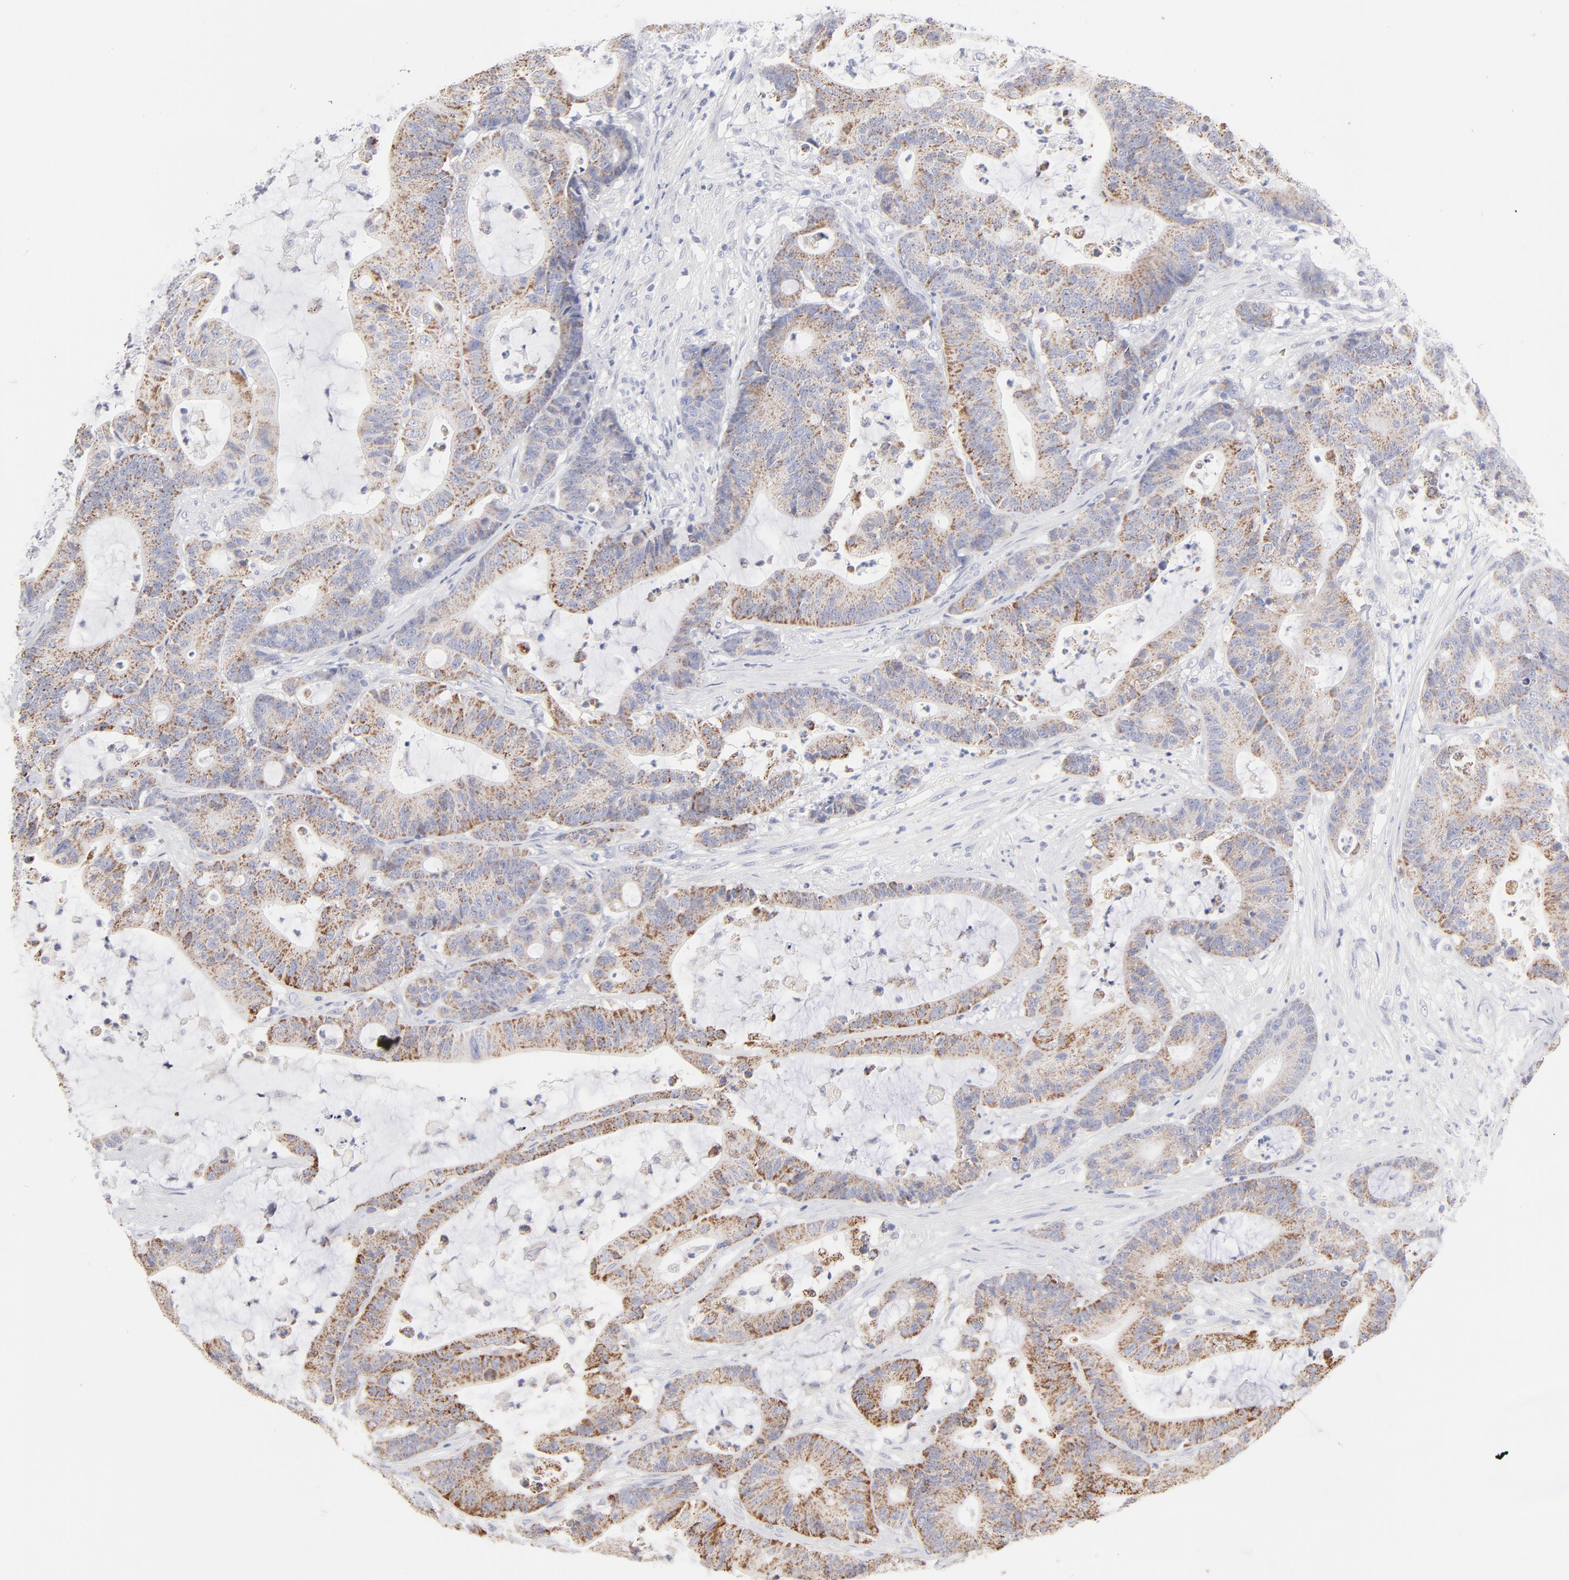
{"staining": {"intensity": "weak", "quantity": ">75%", "location": "cytoplasmic/membranous"}, "tissue": "colorectal cancer", "cell_type": "Tumor cells", "image_type": "cancer", "snomed": [{"axis": "morphology", "description": "Adenocarcinoma, NOS"}, {"axis": "topography", "description": "Colon"}], "caption": "Immunohistochemical staining of human colorectal cancer exhibits low levels of weak cytoplasmic/membranous staining in approximately >75% of tumor cells. (Brightfield microscopy of DAB IHC at high magnification).", "gene": "TST", "patient": {"sex": "female", "age": 84}}